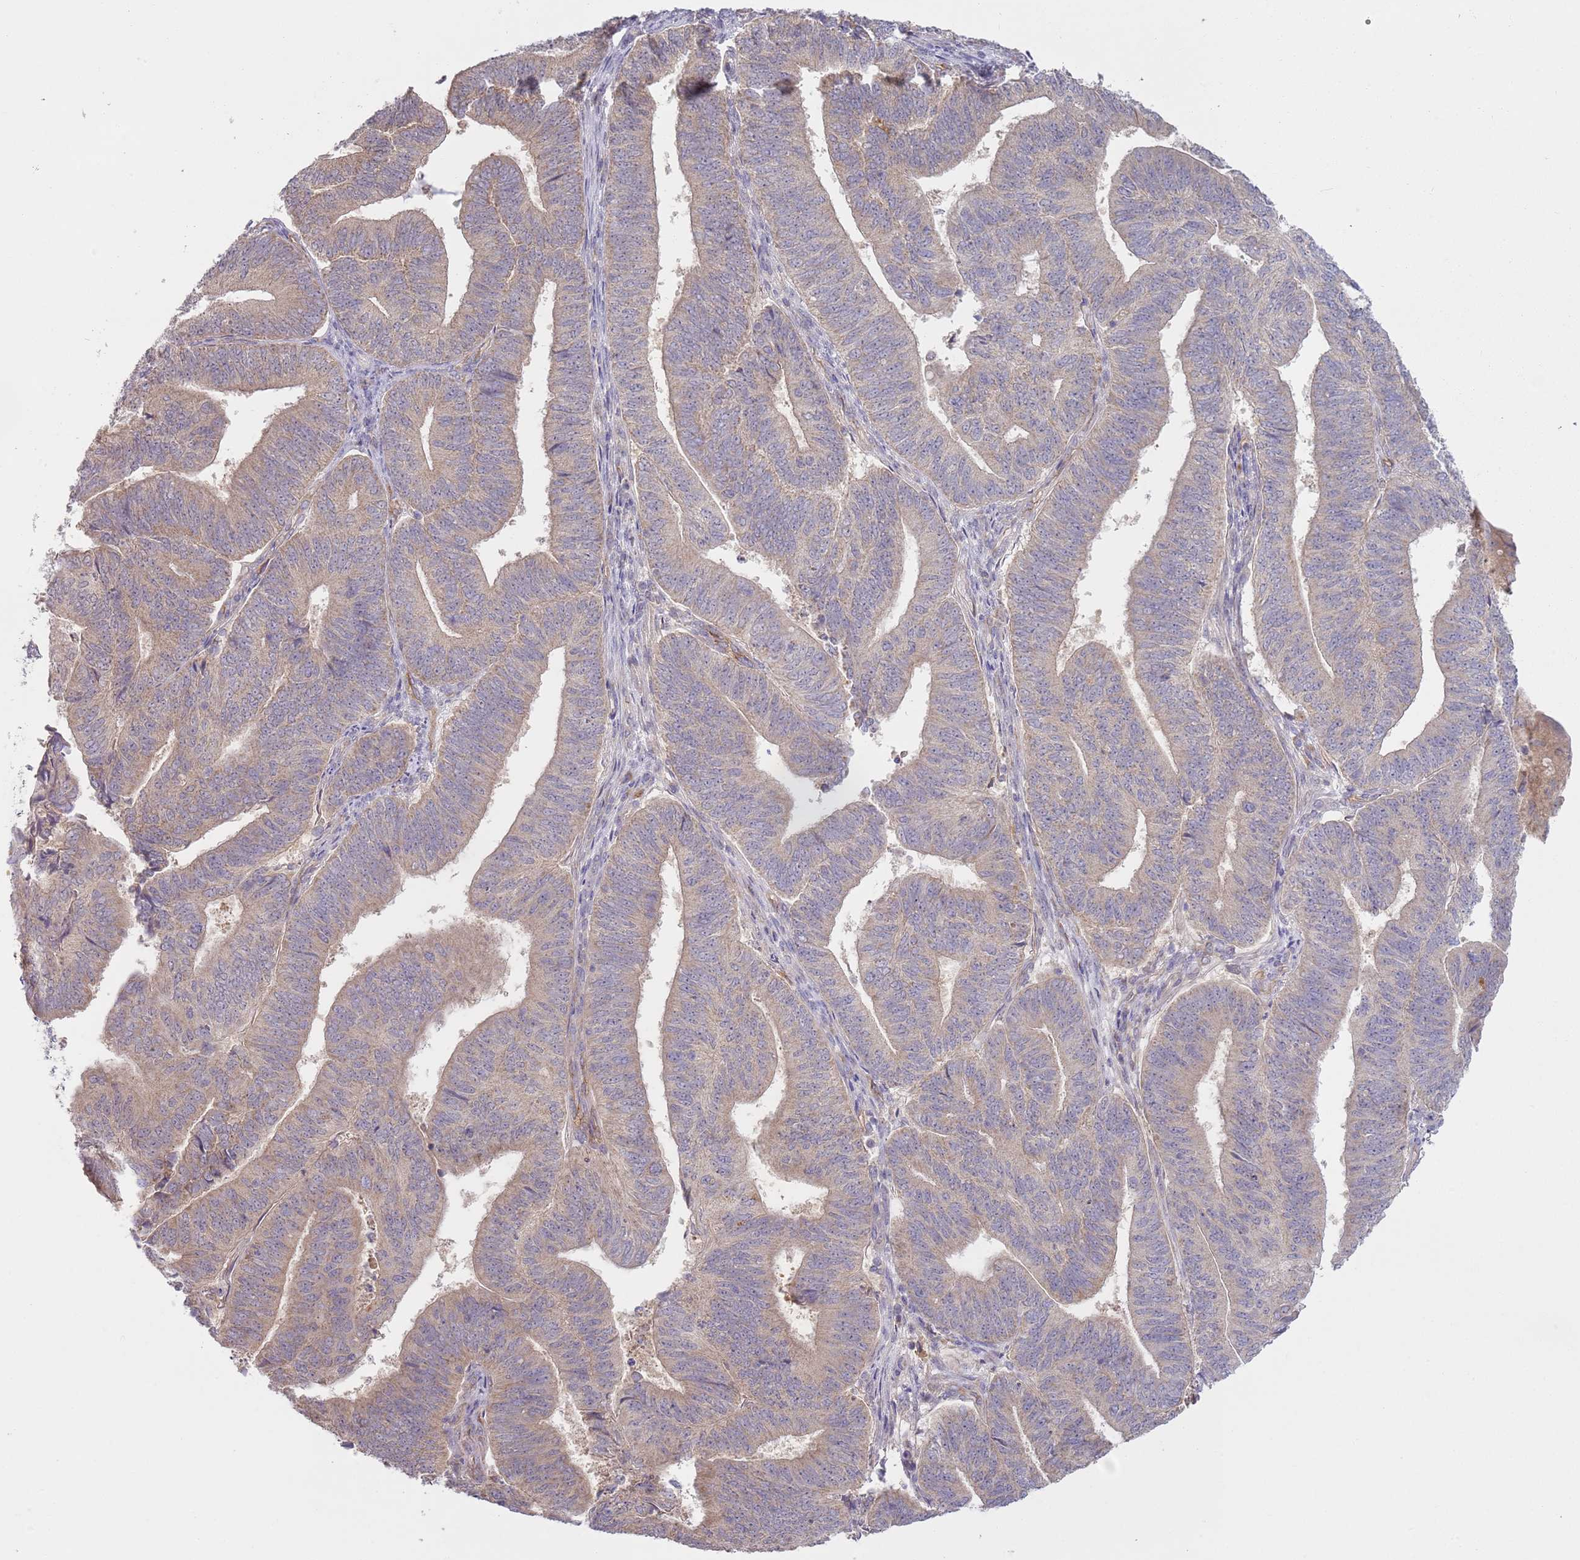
{"staining": {"intensity": "weak", "quantity": "25%-75%", "location": "cytoplasmic/membranous"}, "tissue": "endometrial cancer", "cell_type": "Tumor cells", "image_type": "cancer", "snomed": [{"axis": "morphology", "description": "Adenocarcinoma, NOS"}, {"axis": "topography", "description": "Endometrium"}], "caption": "Immunohistochemical staining of endometrial adenocarcinoma displays low levels of weak cytoplasmic/membranous protein staining in approximately 25%-75% of tumor cells.", "gene": "SKOR2", "patient": {"sex": "female", "age": 70}}